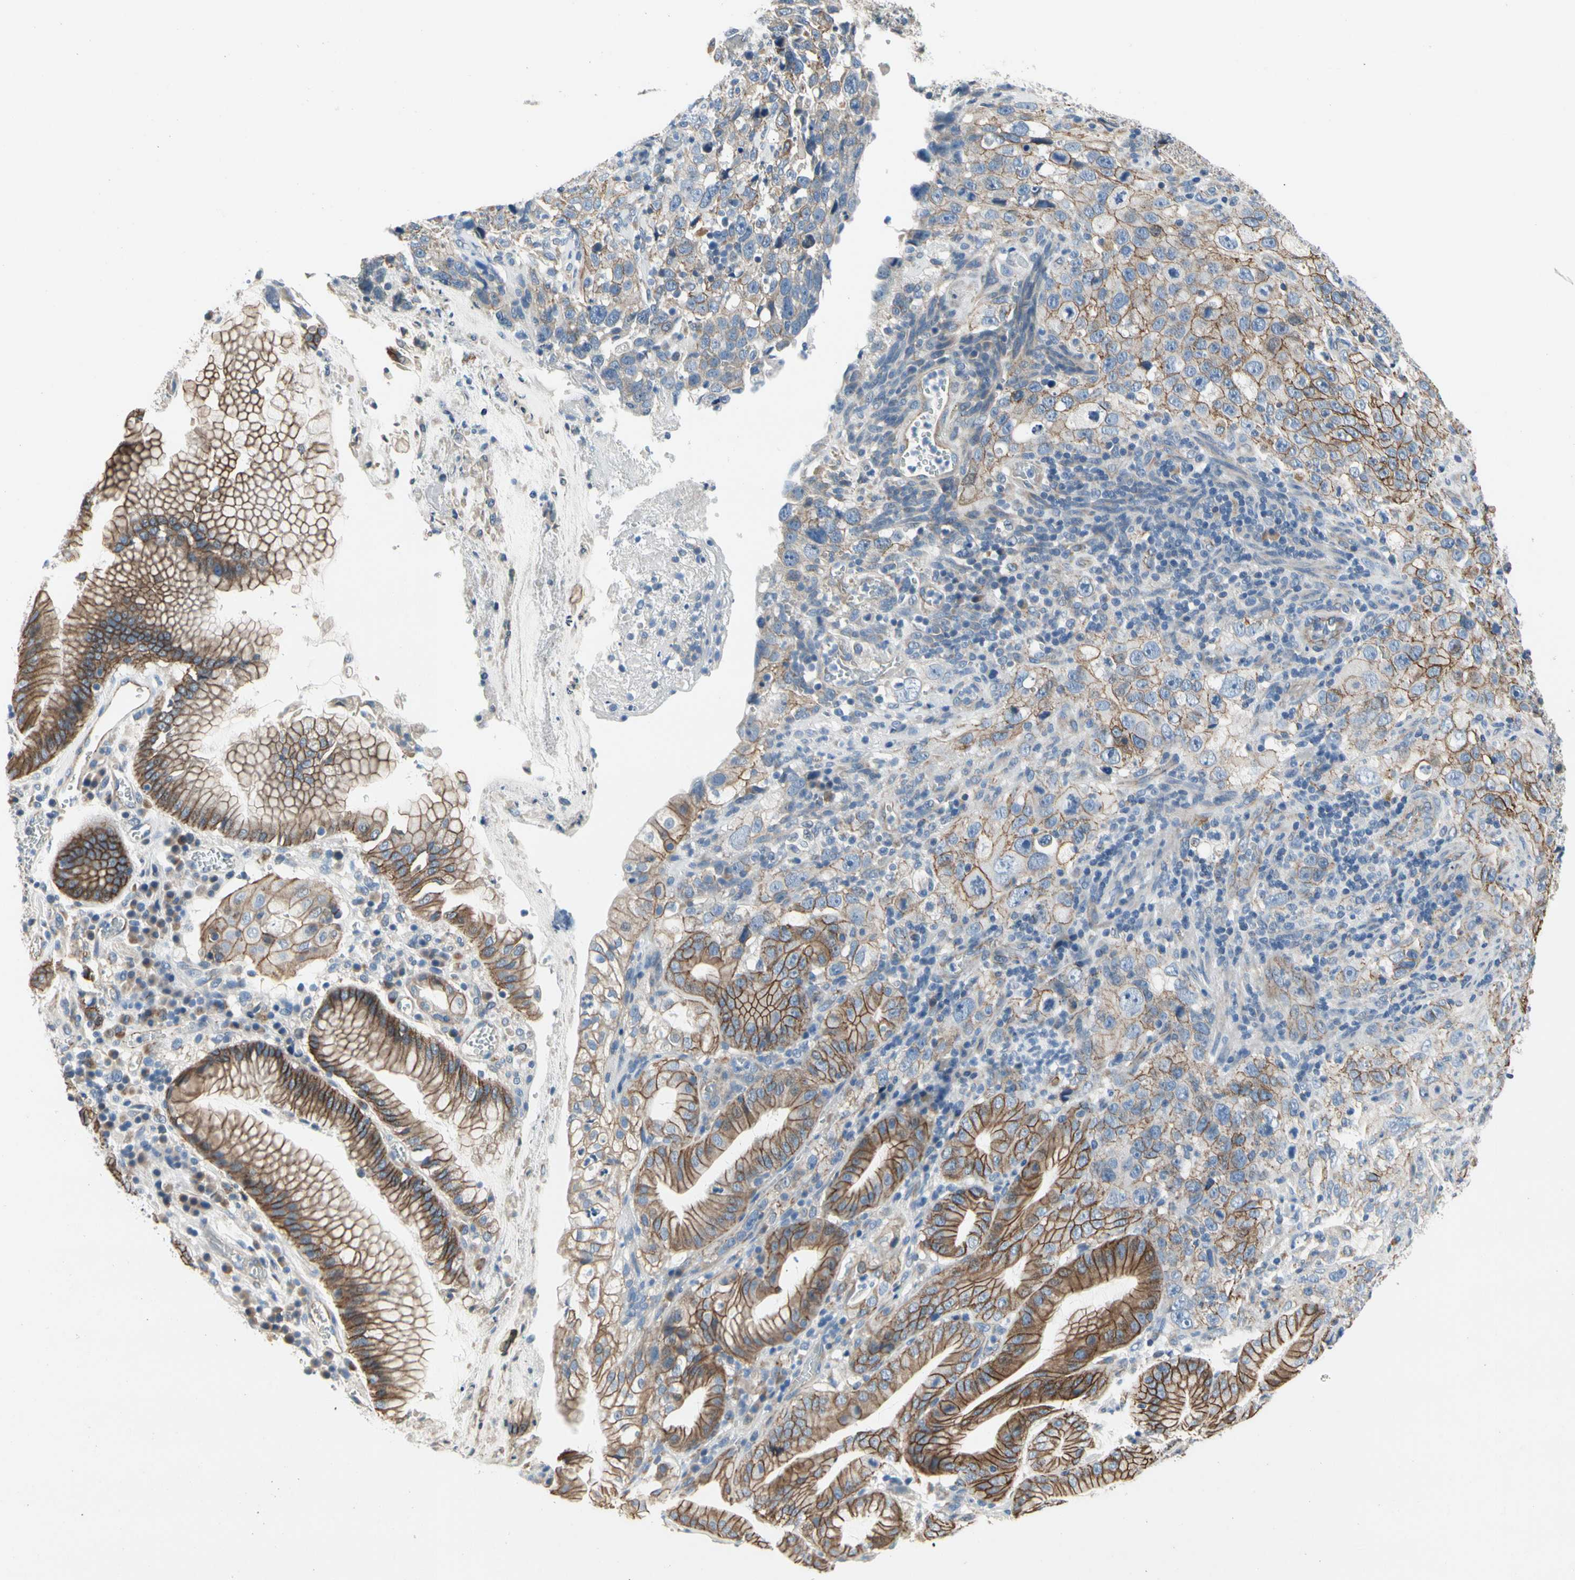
{"staining": {"intensity": "moderate", "quantity": "25%-75%", "location": "cytoplasmic/membranous"}, "tissue": "stomach cancer", "cell_type": "Tumor cells", "image_type": "cancer", "snomed": [{"axis": "morphology", "description": "Normal tissue, NOS"}, {"axis": "morphology", "description": "Adenocarcinoma, NOS"}, {"axis": "topography", "description": "Stomach"}], "caption": "DAB (3,3'-diaminobenzidine) immunohistochemical staining of stomach cancer reveals moderate cytoplasmic/membranous protein positivity in approximately 25%-75% of tumor cells. The protein of interest is shown in brown color, while the nuclei are stained blue.", "gene": "LGR6", "patient": {"sex": "male", "age": 48}}